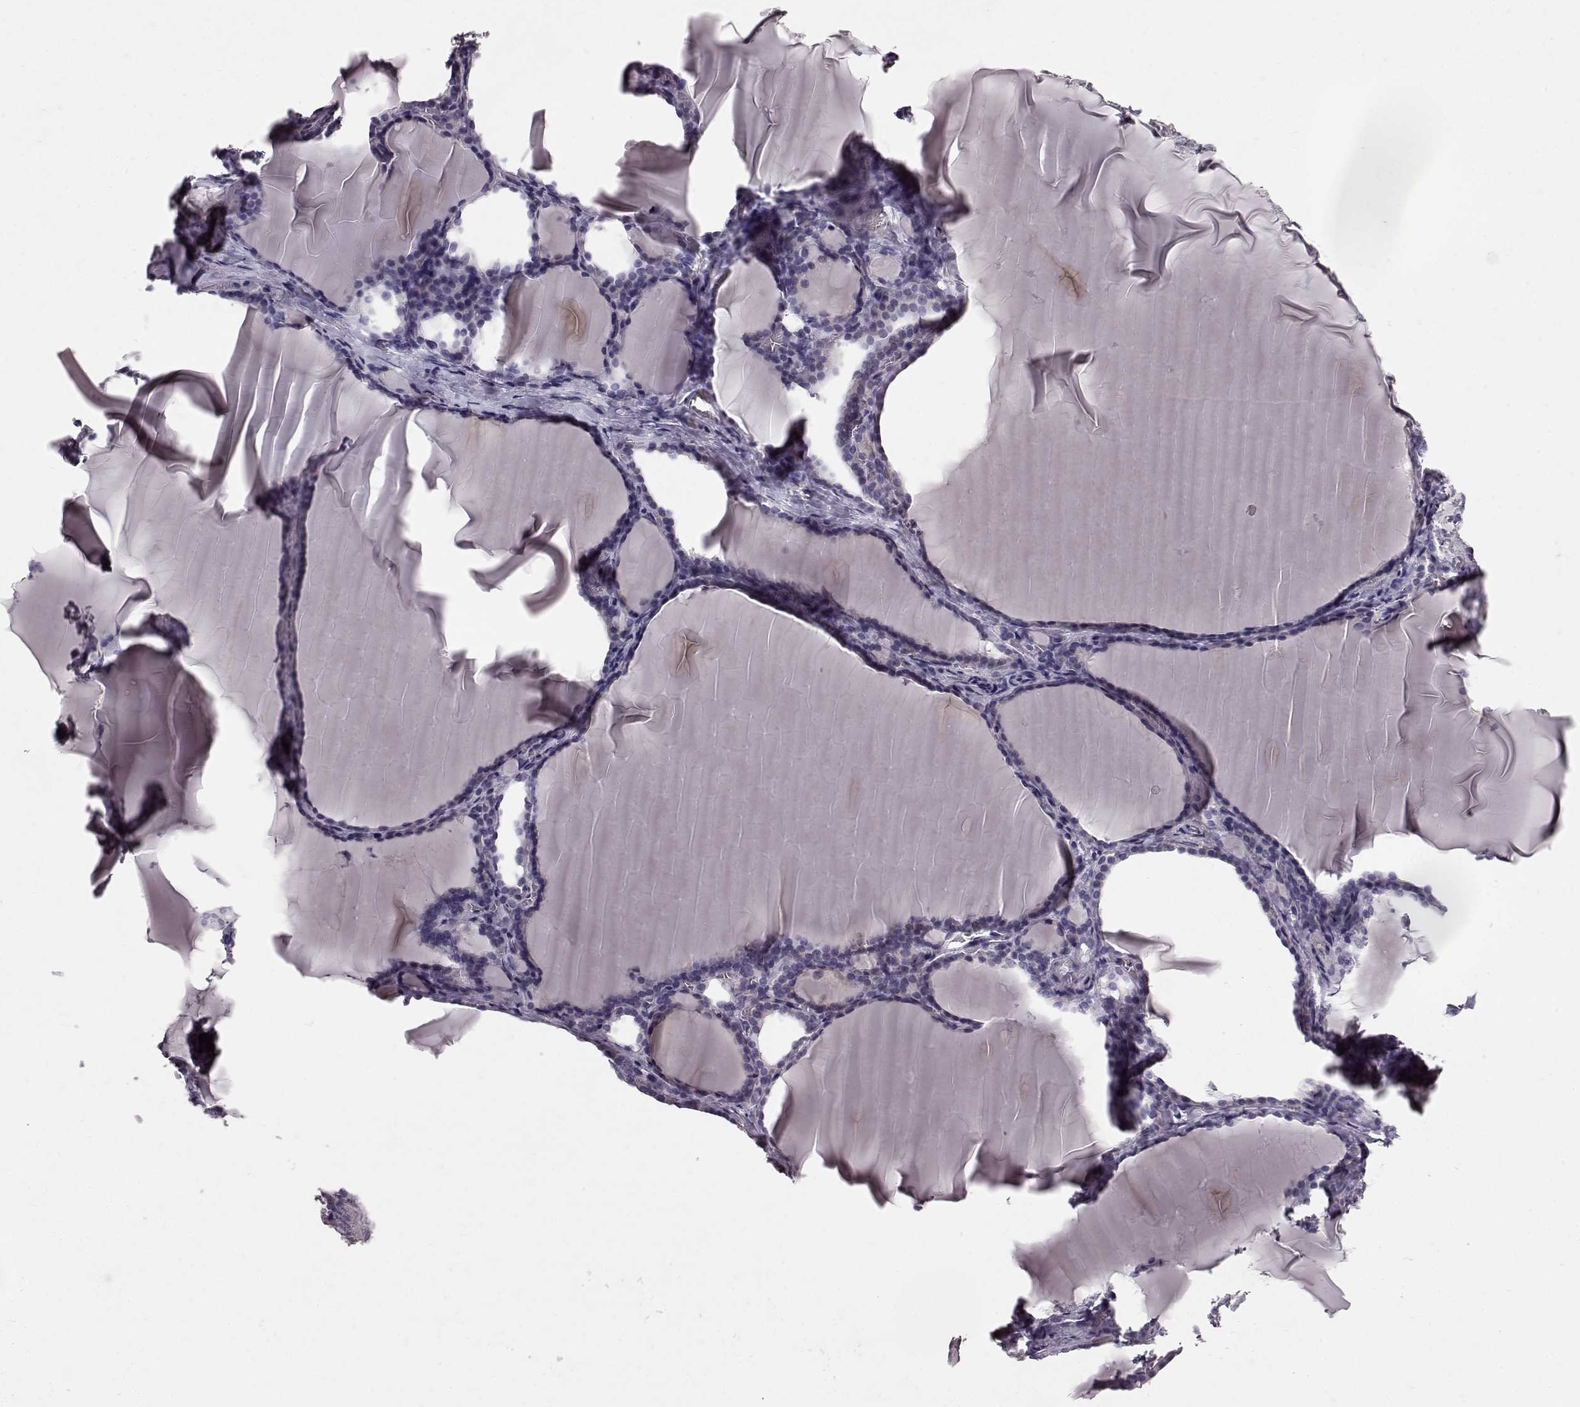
{"staining": {"intensity": "negative", "quantity": "none", "location": "none"}, "tissue": "thyroid gland", "cell_type": "Glandular cells", "image_type": "normal", "snomed": [{"axis": "morphology", "description": "Normal tissue, NOS"}, {"axis": "morphology", "description": "Hyperplasia, NOS"}, {"axis": "topography", "description": "Thyroid gland"}], "caption": "Thyroid gland stained for a protein using immunohistochemistry reveals no positivity glandular cells.", "gene": "FUT4", "patient": {"sex": "female", "age": 27}}